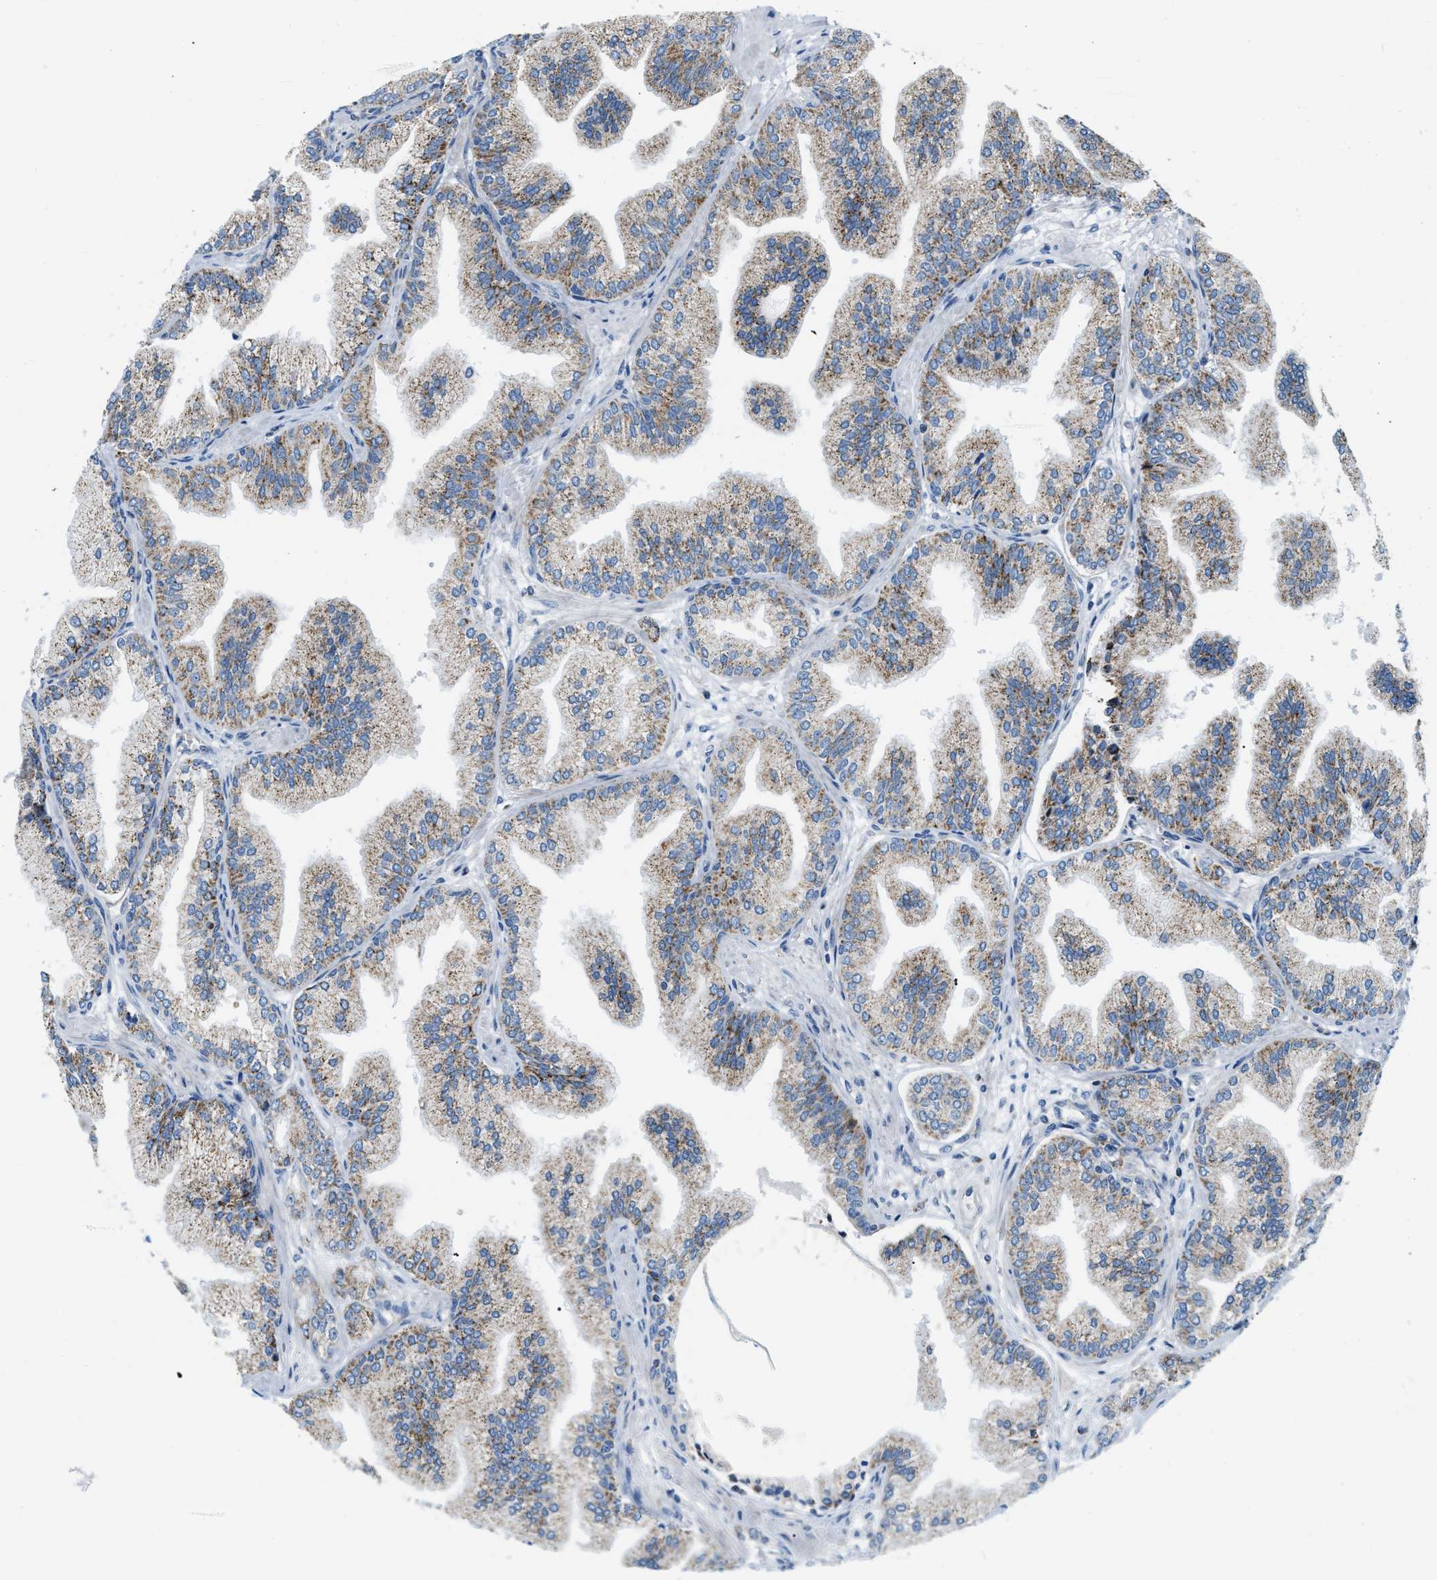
{"staining": {"intensity": "moderate", "quantity": ">75%", "location": "cytoplasmic/membranous"}, "tissue": "prostate cancer", "cell_type": "Tumor cells", "image_type": "cancer", "snomed": [{"axis": "morphology", "description": "Adenocarcinoma, Low grade"}, {"axis": "topography", "description": "Prostate"}], "caption": "A histopathology image showing moderate cytoplasmic/membranous positivity in about >75% of tumor cells in prostate cancer, as visualized by brown immunohistochemical staining.", "gene": "JADE1", "patient": {"sex": "male", "age": 52}}